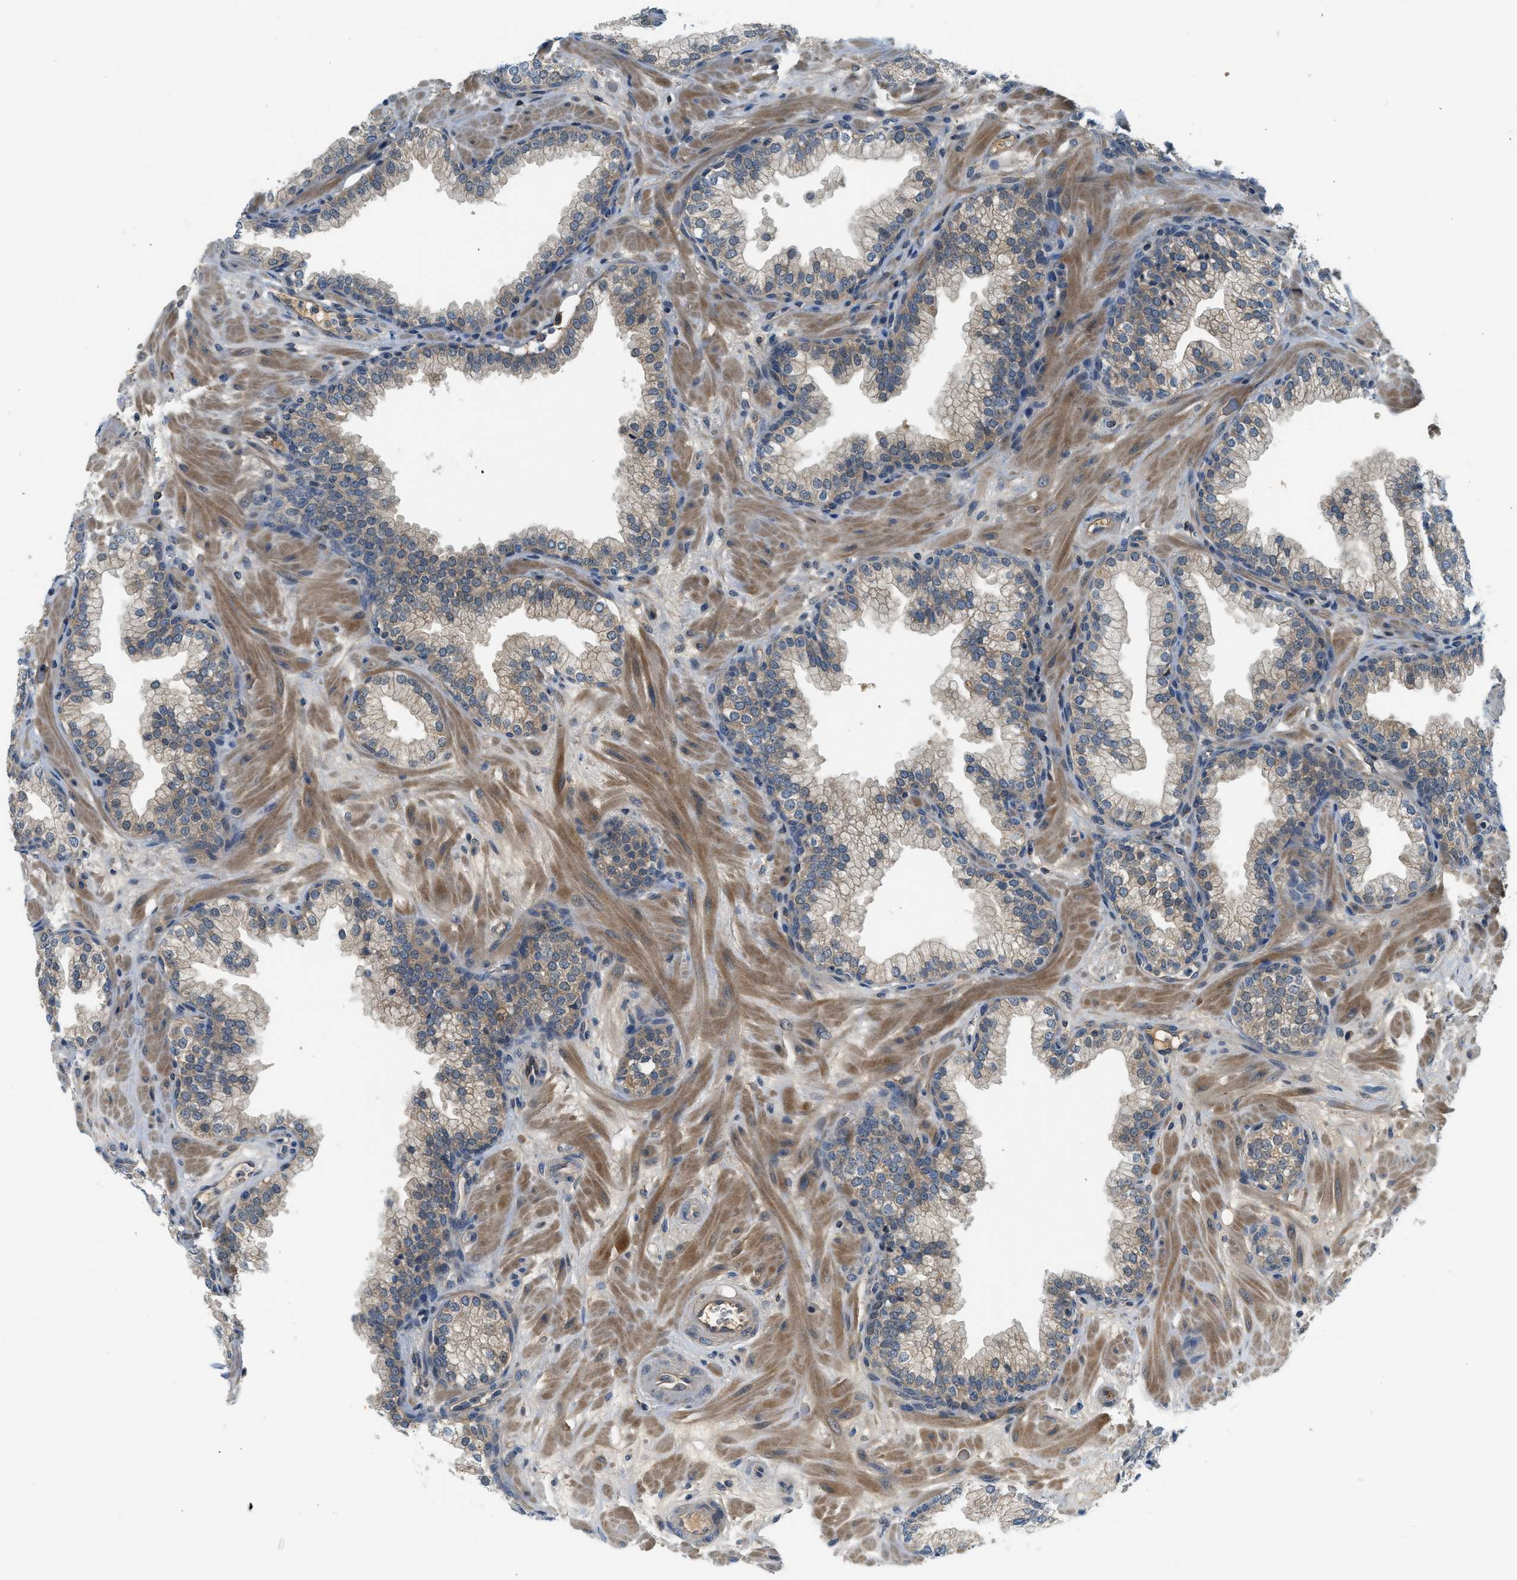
{"staining": {"intensity": "weak", "quantity": "<25%", "location": "cytoplasmic/membranous"}, "tissue": "prostate", "cell_type": "Glandular cells", "image_type": "normal", "snomed": [{"axis": "morphology", "description": "Normal tissue, NOS"}, {"axis": "morphology", "description": "Urothelial carcinoma, Low grade"}, {"axis": "topography", "description": "Urinary bladder"}, {"axis": "topography", "description": "Prostate"}], "caption": "This histopathology image is of unremarkable prostate stained with IHC to label a protein in brown with the nuclei are counter-stained blue. There is no positivity in glandular cells. The staining was performed using DAB (3,3'-diaminobenzidine) to visualize the protein expression in brown, while the nuclei were stained in blue with hematoxylin (Magnification: 20x).", "gene": "KCNK1", "patient": {"sex": "male", "age": 60}}